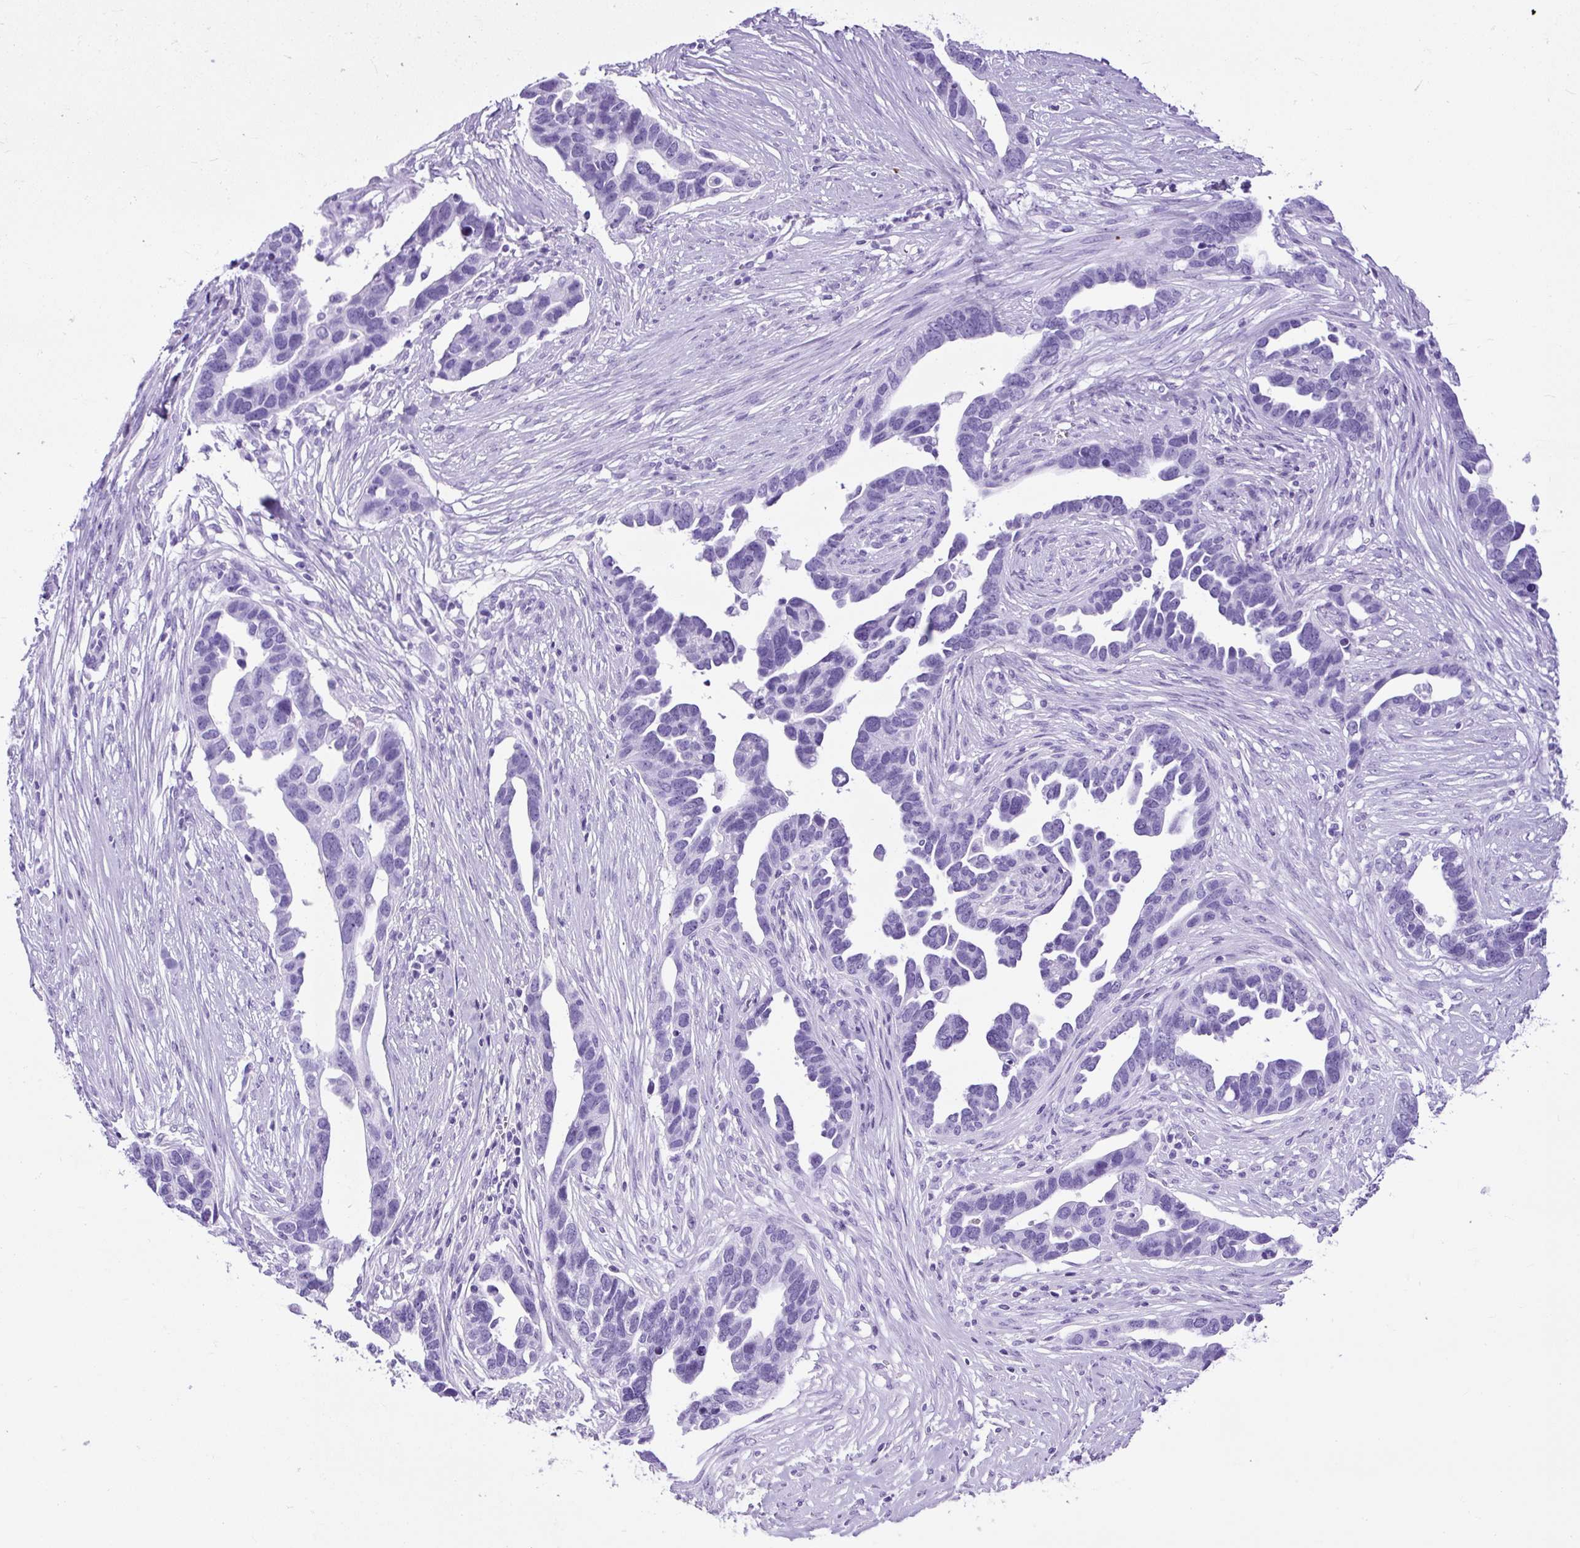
{"staining": {"intensity": "negative", "quantity": "none", "location": "none"}, "tissue": "ovarian cancer", "cell_type": "Tumor cells", "image_type": "cancer", "snomed": [{"axis": "morphology", "description": "Cystadenocarcinoma, serous, NOS"}, {"axis": "topography", "description": "Ovary"}], "caption": "Immunohistochemistry (IHC) of ovarian serous cystadenocarcinoma demonstrates no staining in tumor cells. (Immunohistochemistry, brightfield microscopy, high magnification).", "gene": "CEL", "patient": {"sex": "female", "age": 54}}